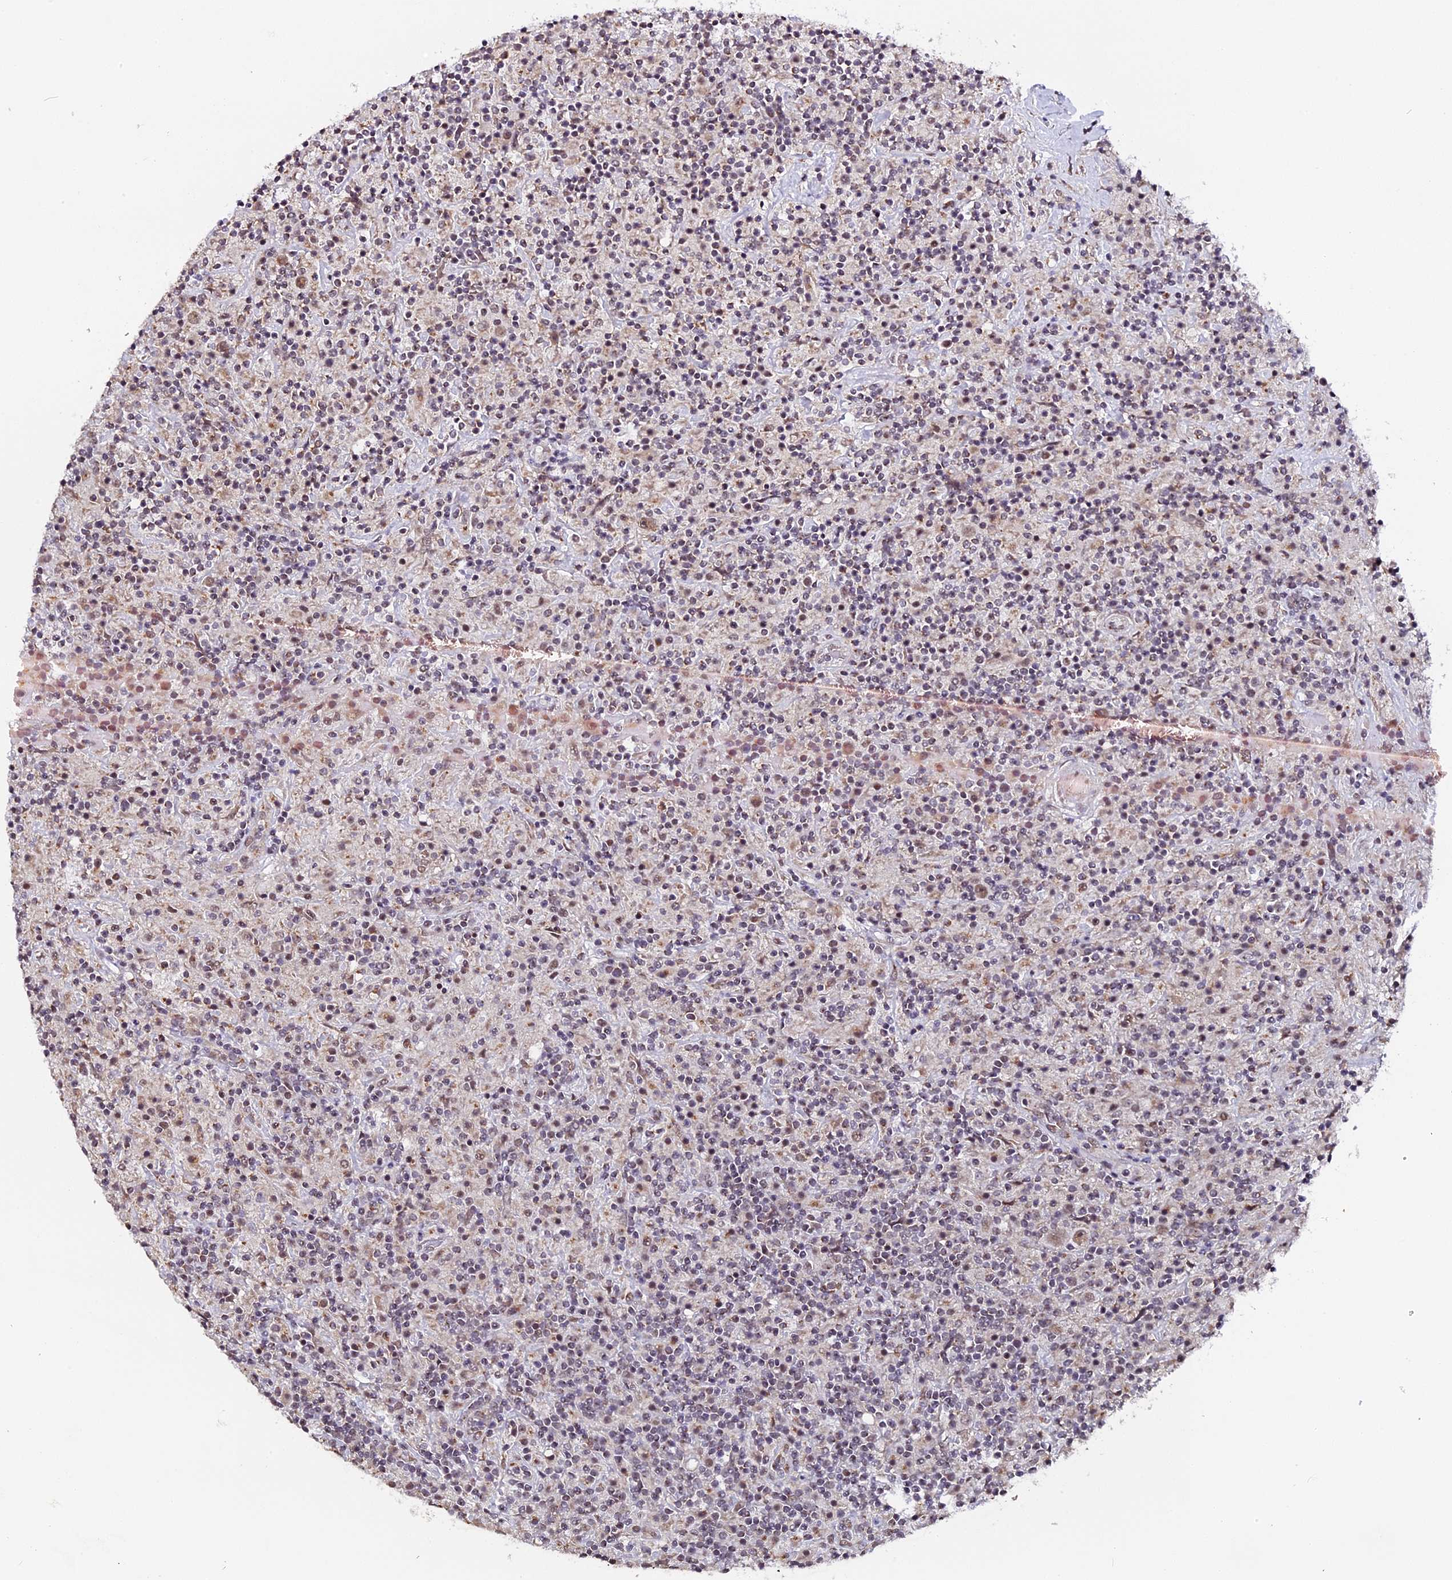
{"staining": {"intensity": "moderate", "quantity": ">75%", "location": "nuclear"}, "tissue": "lymphoma", "cell_type": "Tumor cells", "image_type": "cancer", "snomed": [{"axis": "morphology", "description": "Hodgkin's disease, NOS"}, {"axis": "topography", "description": "Lymph node"}], "caption": "A medium amount of moderate nuclear positivity is seen in about >75% of tumor cells in Hodgkin's disease tissue.", "gene": "NCBP1", "patient": {"sex": "male", "age": 70}}